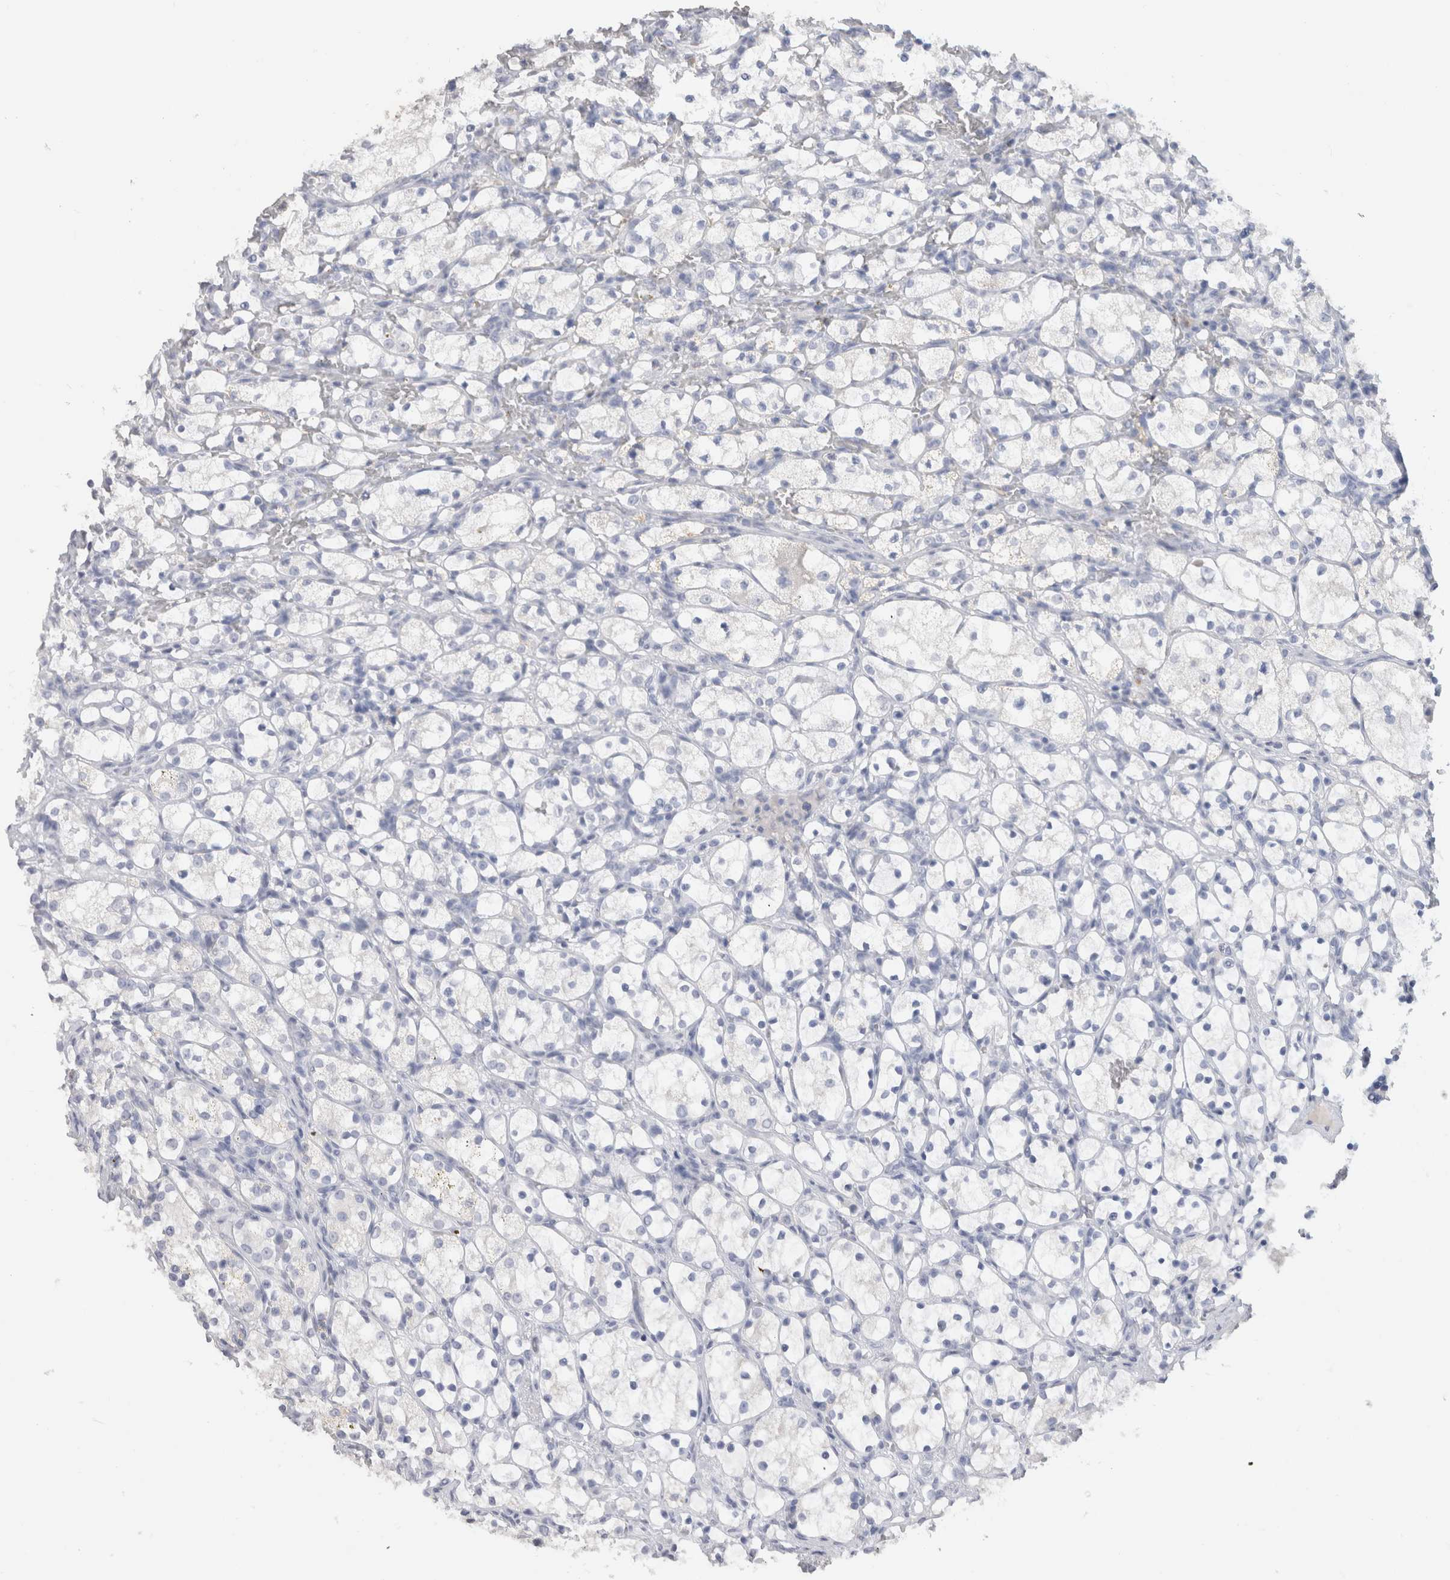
{"staining": {"intensity": "negative", "quantity": "none", "location": "none"}, "tissue": "renal cancer", "cell_type": "Tumor cells", "image_type": "cancer", "snomed": [{"axis": "morphology", "description": "Adenocarcinoma, NOS"}, {"axis": "topography", "description": "Kidney"}], "caption": "Immunohistochemical staining of human renal cancer shows no significant staining in tumor cells.", "gene": "LAMP3", "patient": {"sex": "female", "age": 69}}